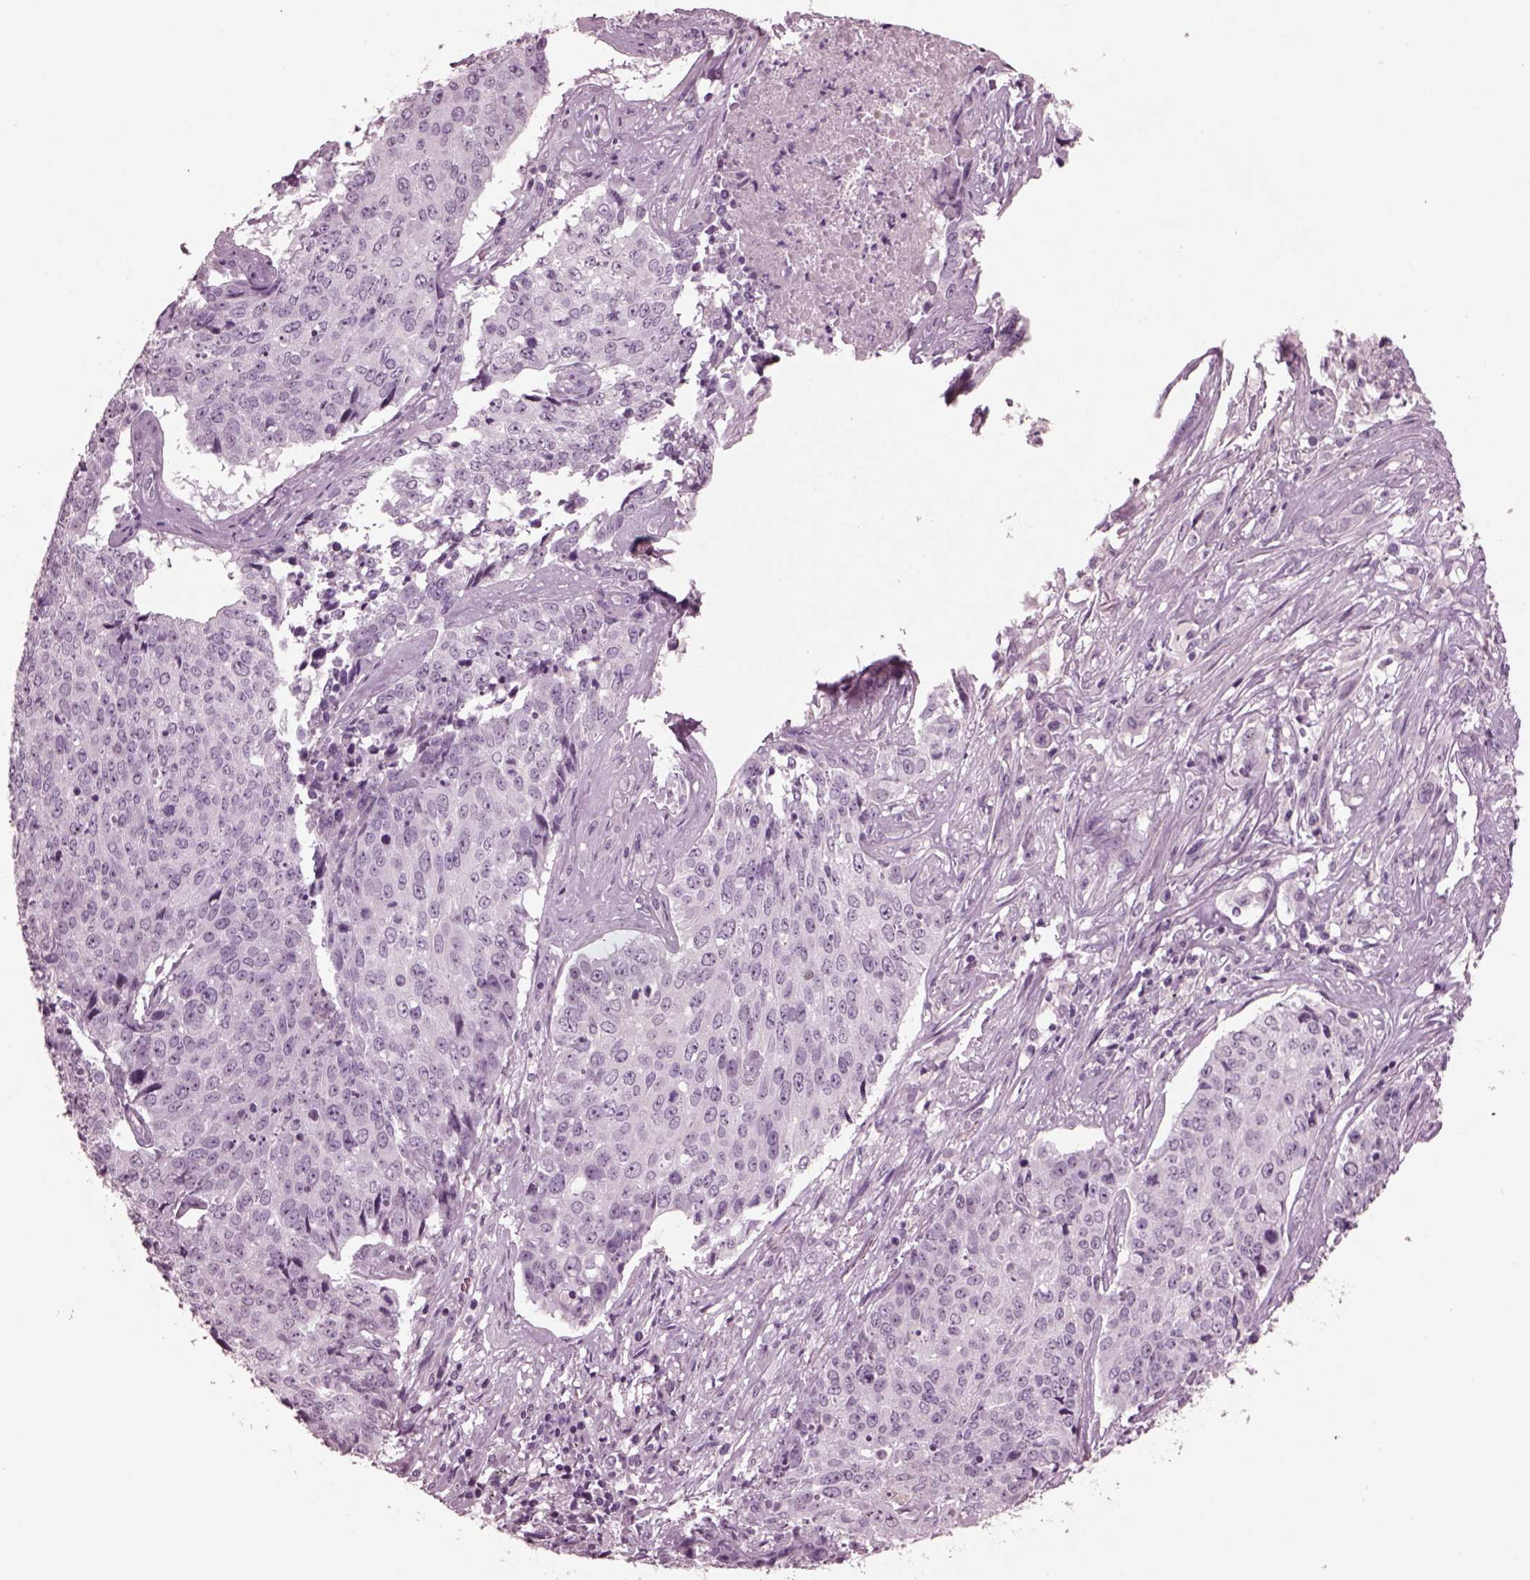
{"staining": {"intensity": "negative", "quantity": "none", "location": "none"}, "tissue": "lung cancer", "cell_type": "Tumor cells", "image_type": "cancer", "snomed": [{"axis": "morphology", "description": "Normal tissue, NOS"}, {"axis": "morphology", "description": "Squamous cell carcinoma, NOS"}, {"axis": "topography", "description": "Bronchus"}, {"axis": "topography", "description": "Lung"}], "caption": "IHC micrograph of human lung squamous cell carcinoma stained for a protein (brown), which exhibits no expression in tumor cells.", "gene": "MIB2", "patient": {"sex": "male", "age": 64}}